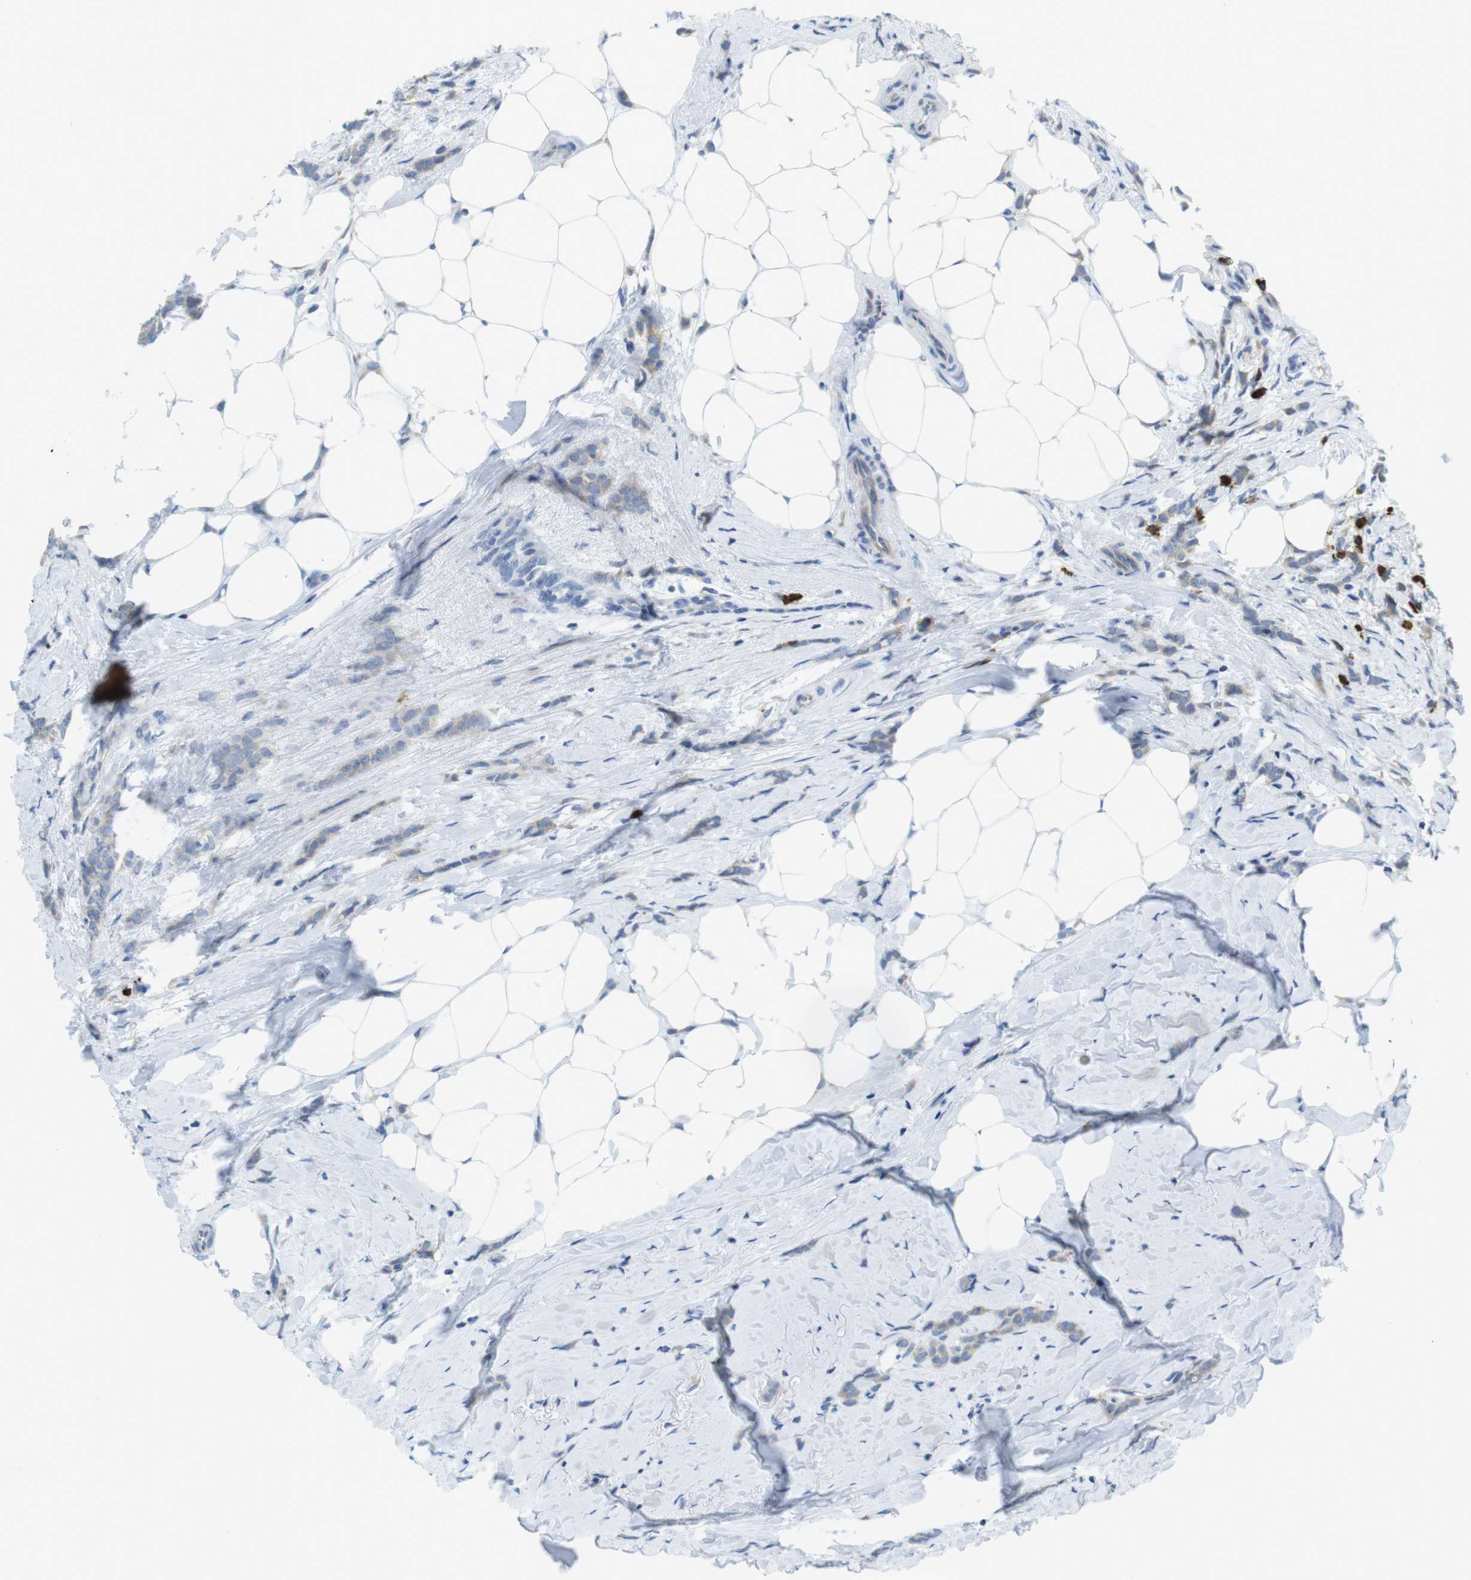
{"staining": {"intensity": "weak", "quantity": "25%-75%", "location": "cytoplasmic/membranous"}, "tissue": "breast cancer", "cell_type": "Tumor cells", "image_type": "cancer", "snomed": [{"axis": "morphology", "description": "Lobular carcinoma, in situ"}, {"axis": "morphology", "description": "Lobular carcinoma"}, {"axis": "topography", "description": "Breast"}], "caption": "Brown immunohistochemical staining in lobular carcinoma in situ (breast) displays weak cytoplasmic/membranous staining in about 25%-75% of tumor cells.", "gene": "CLPTM1L", "patient": {"sex": "female", "age": 41}}